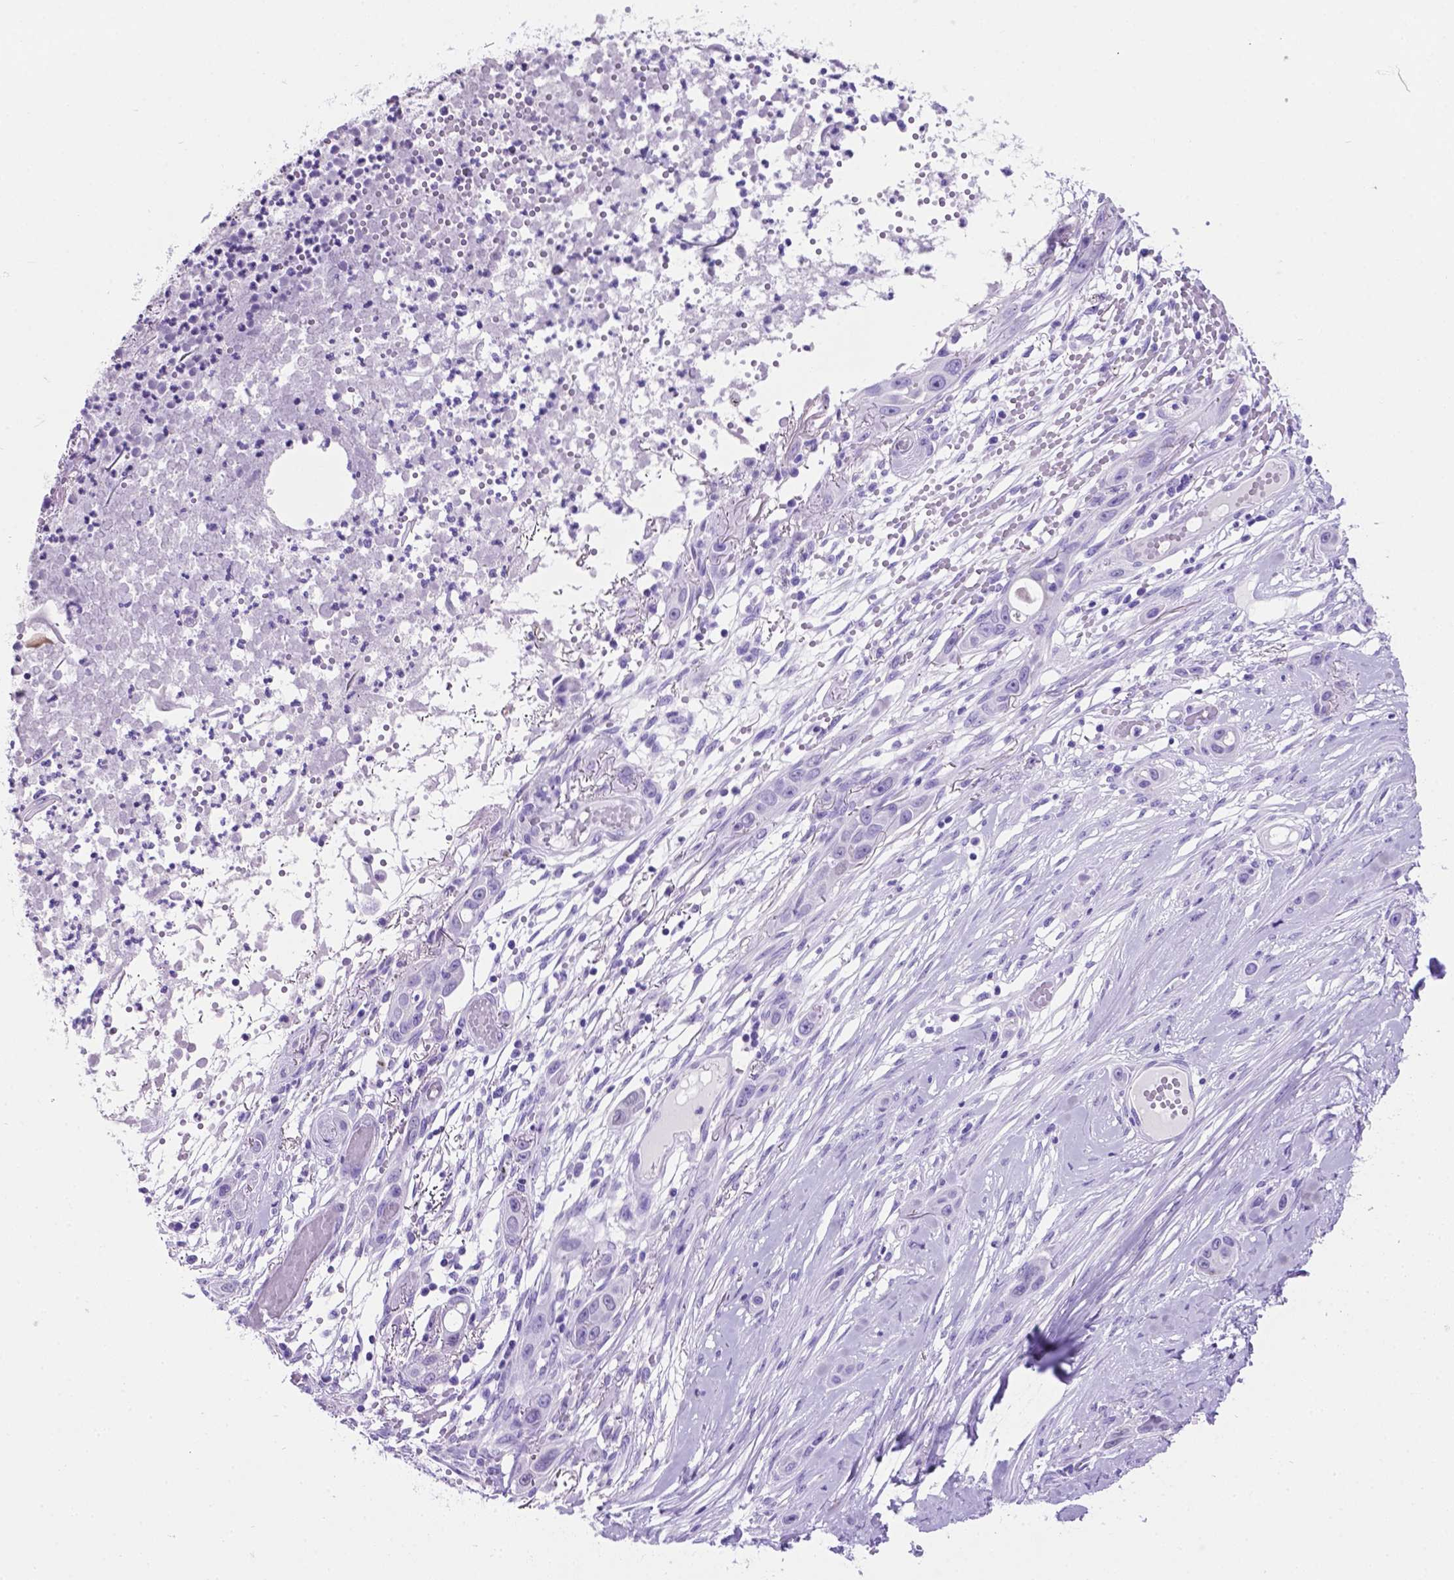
{"staining": {"intensity": "negative", "quantity": "none", "location": "none"}, "tissue": "skin cancer", "cell_type": "Tumor cells", "image_type": "cancer", "snomed": [{"axis": "morphology", "description": "Squamous cell carcinoma, NOS"}, {"axis": "topography", "description": "Skin"}], "caption": "Tumor cells show no significant positivity in skin cancer (squamous cell carcinoma).", "gene": "C17orf107", "patient": {"sex": "female", "age": 69}}